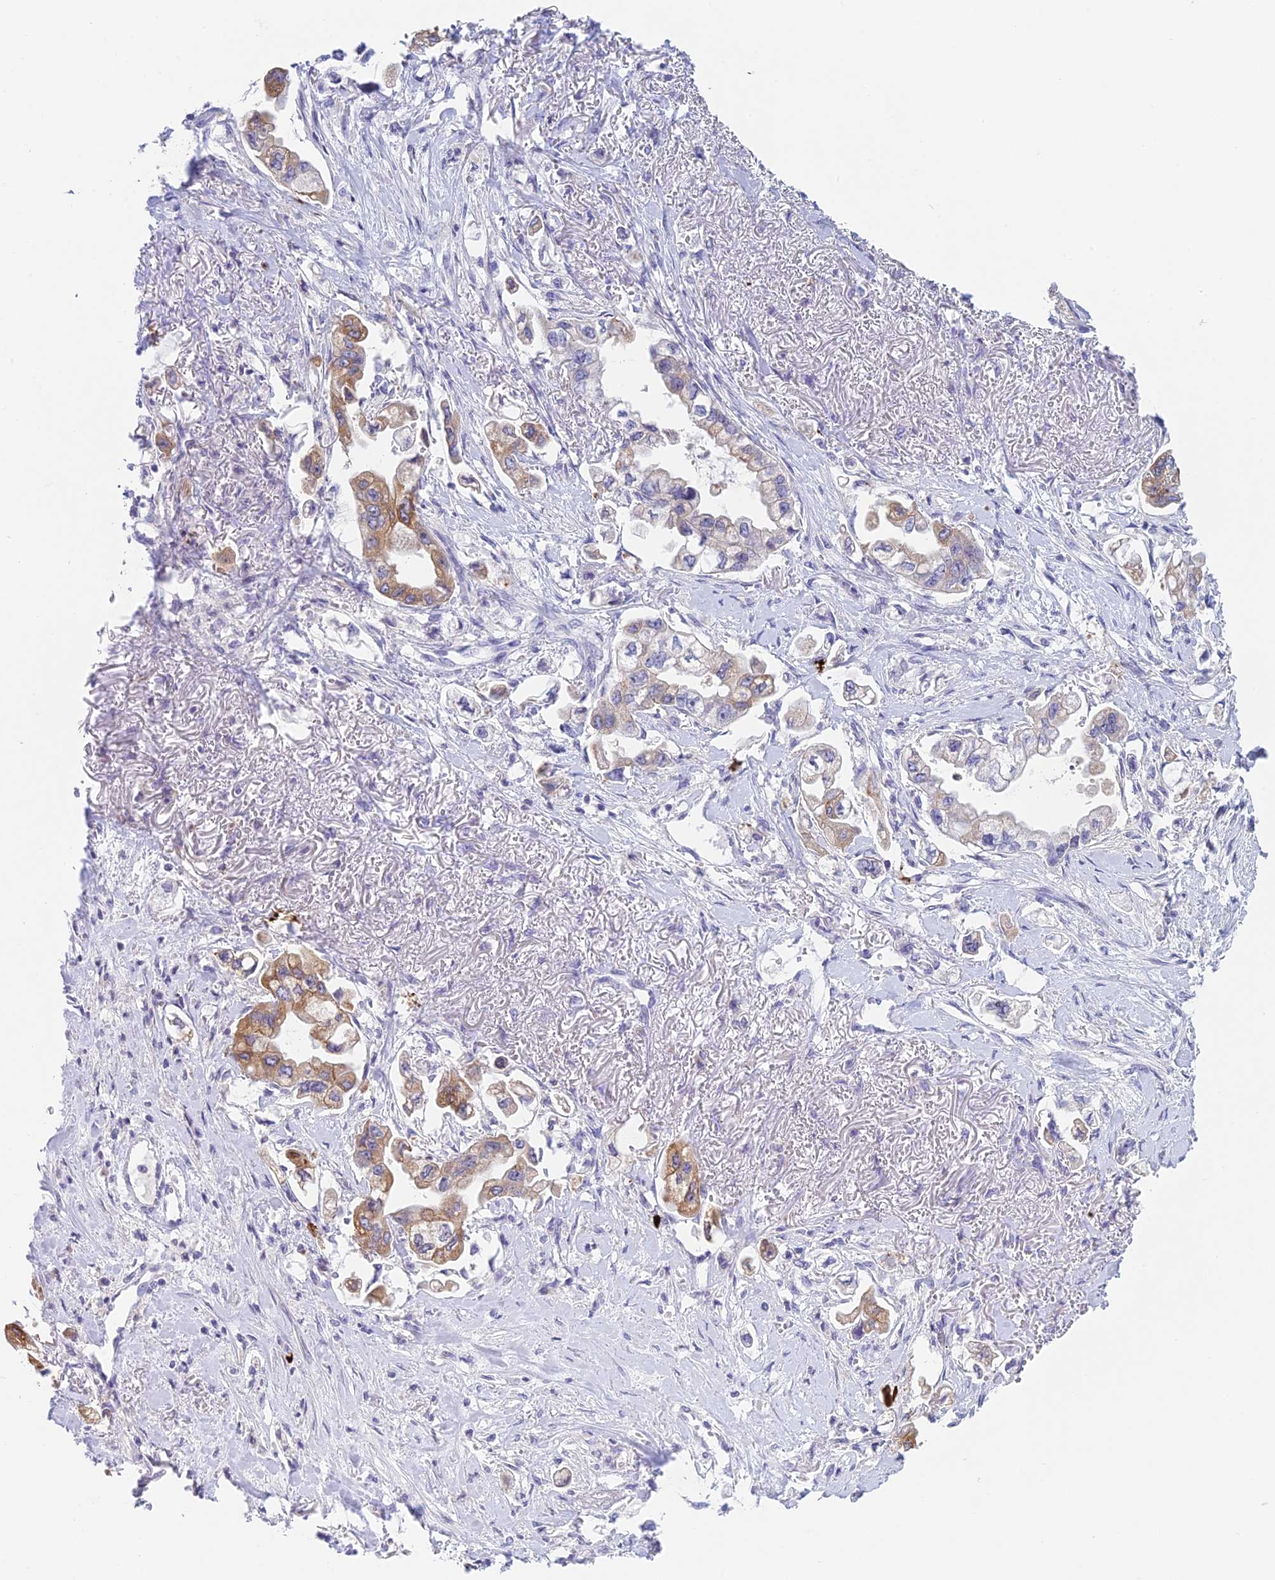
{"staining": {"intensity": "moderate", "quantity": "25%-75%", "location": "cytoplasmic/membranous"}, "tissue": "stomach cancer", "cell_type": "Tumor cells", "image_type": "cancer", "snomed": [{"axis": "morphology", "description": "Adenocarcinoma, NOS"}, {"axis": "topography", "description": "Stomach"}], "caption": "Stomach cancer was stained to show a protein in brown. There is medium levels of moderate cytoplasmic/membranous expression in about 25%-75% of tumor cells.", "gene": "REXO5", "patient": {"sex": "male", "age": 62}}